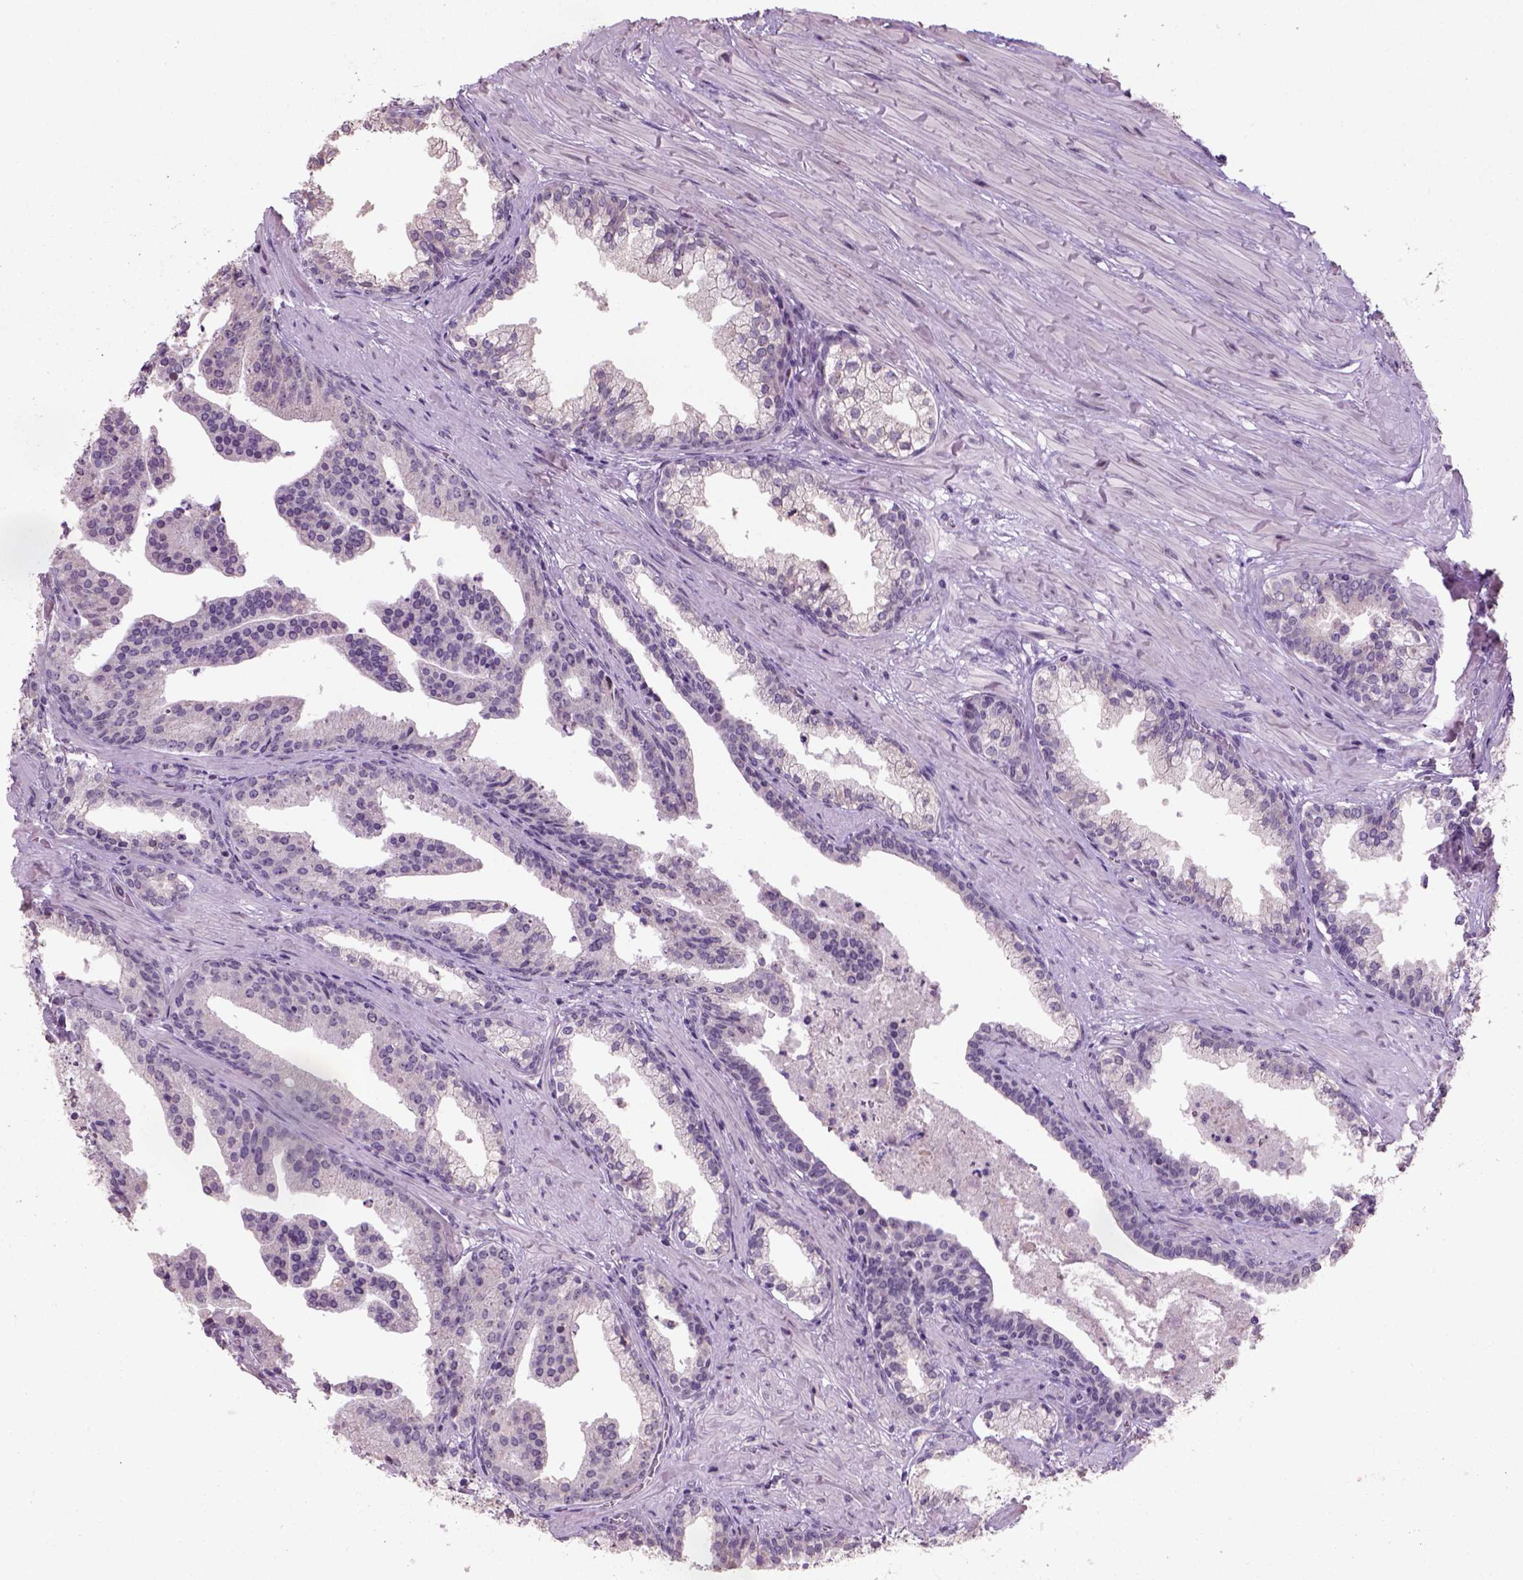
{"staining": {"intensity": "negative", "quantity": "none", "location": "none"}, "tissue": "prostate cancer", "cell_type": "Tumor cells", "image_type": "cancer", "snomed": [{"axis": "morphology", "description": "Adenocarcinoma, NOS"}, {"axis": "topography", "description": "Prostate and seminal vesicle, NOS"}, {"axis": "topography", "description": "Prostate"}], "caption": "Micrograph shows no protein staining in tumor cells of prostate cancer (adenocarcinoma) tissue.", "gene": "DDX50", "patient": {"sex": "male", "age": 44}}